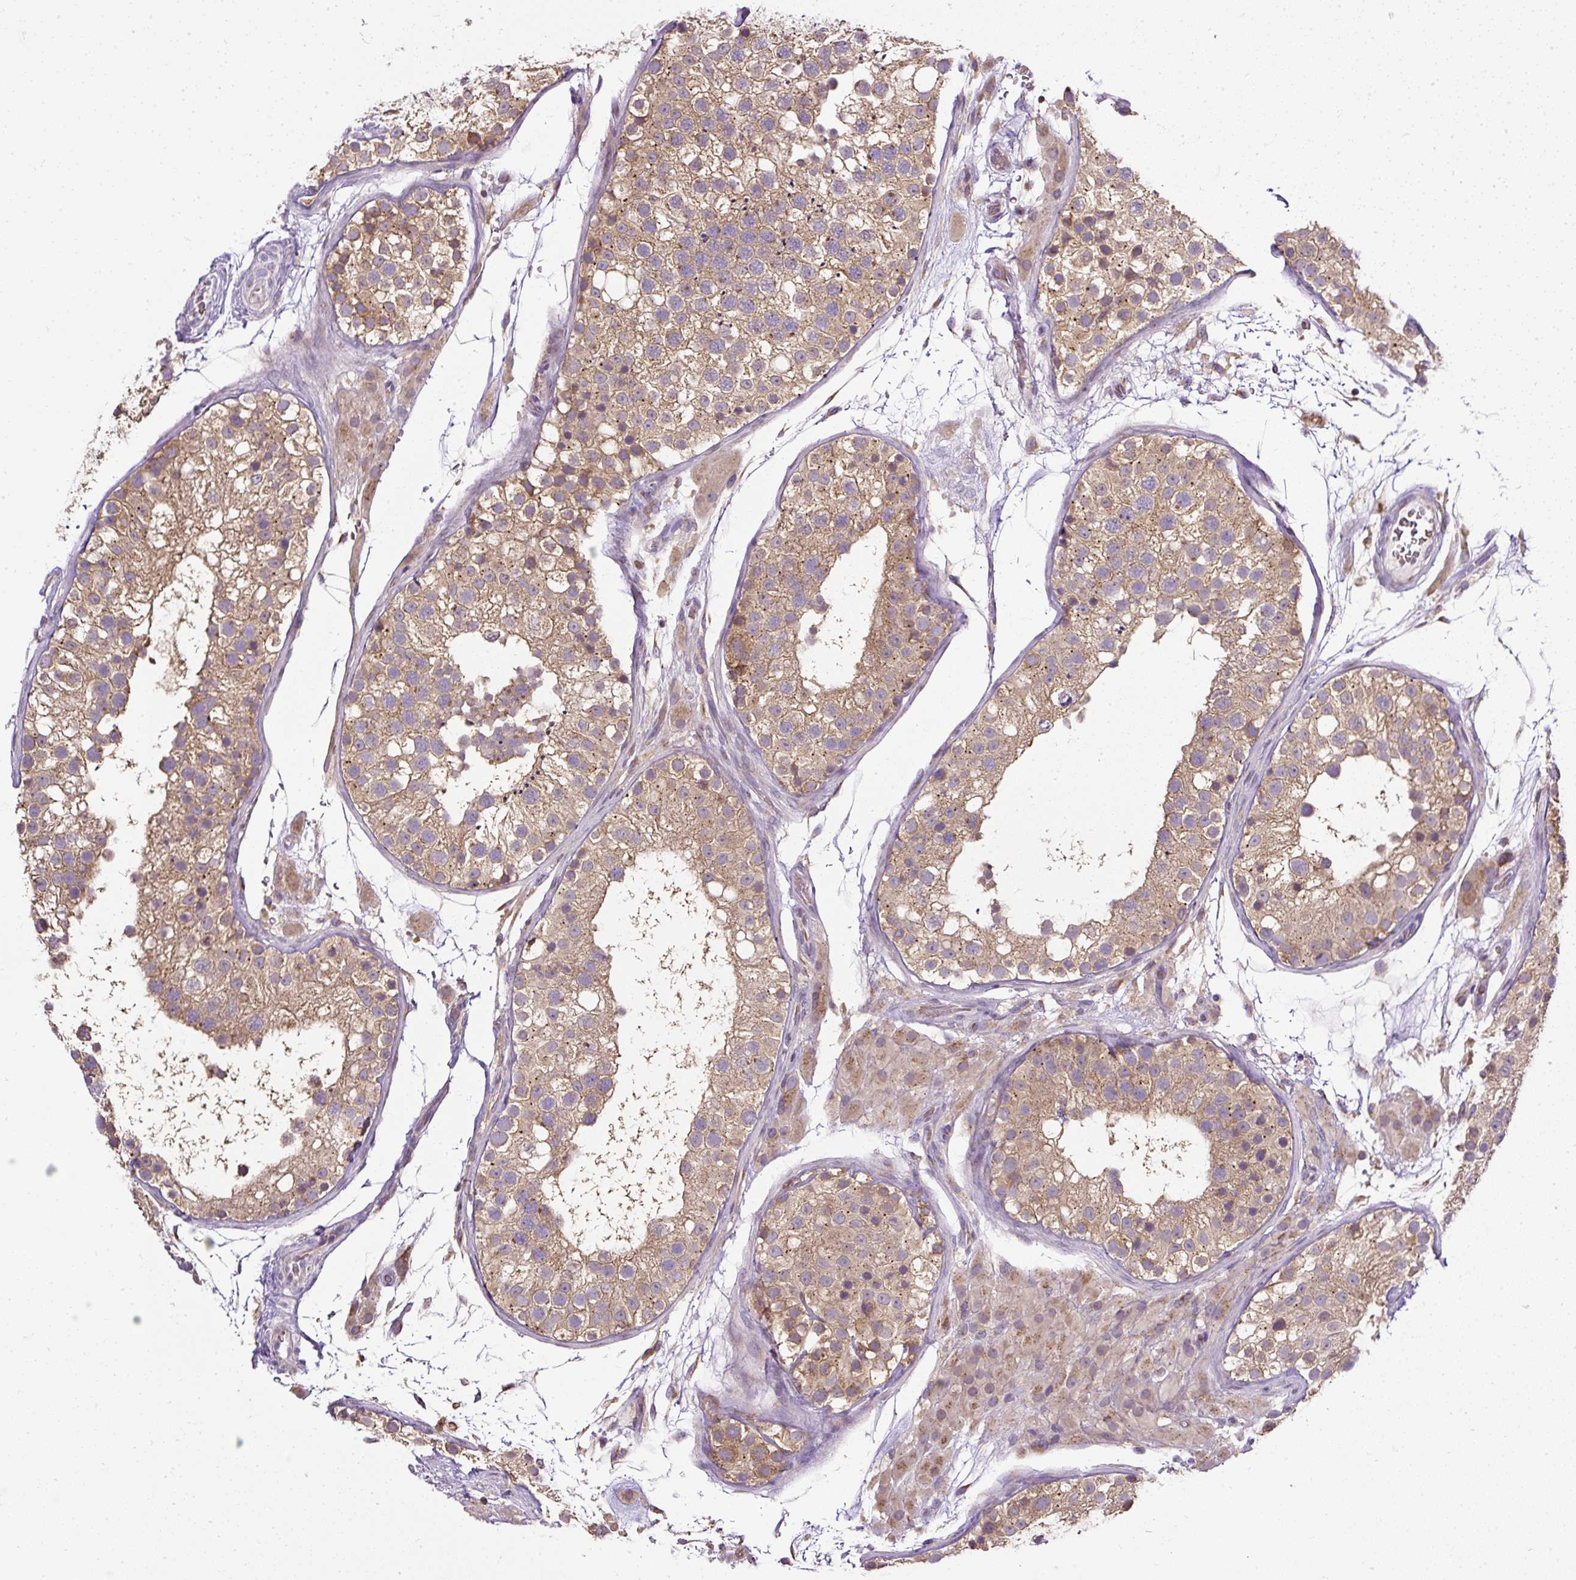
{"staining": {"intensity": "moderate", "quantity": "25%-75%", "location": "cytoplasmic/membranous"}, "tissue": "testis", "cell_type": "Cells in seminiferous ducts", "image_type": "normal", "snomed": [{"axis": "morphology", "description": "Normal tissue, NOS"}, {"axis": "topography", "description": "Testis"}], "caption": "An image of human testis stained for a protein demonstrates moderate cytoplasmic/membranous brown staining in cells in seminiferous ducts. (DAB IHC, brown staining for protein, blue staining for nuclei).", "gene": "SMC4", "patient": {"sex": "male", "age": 26}}